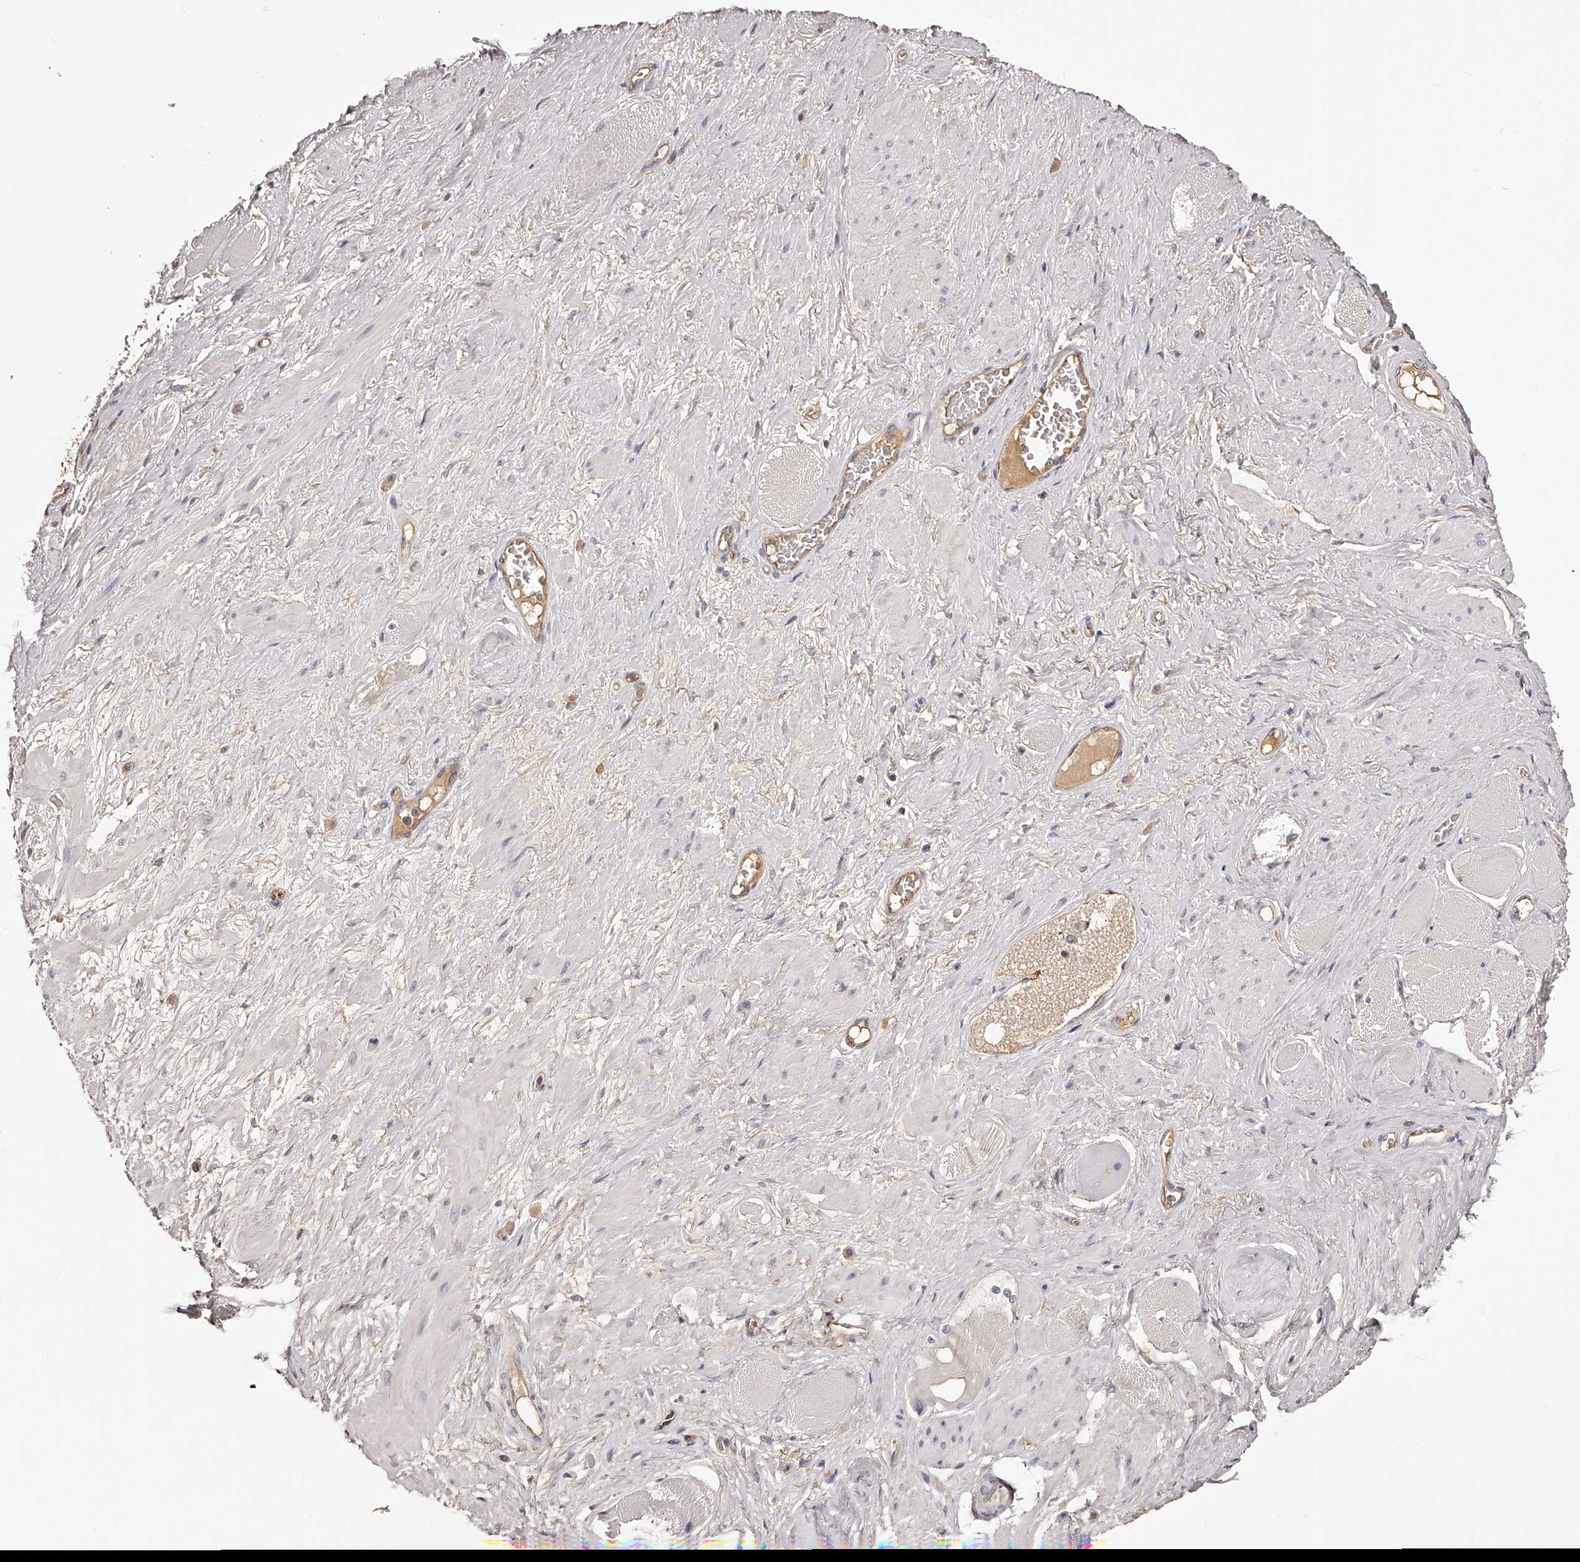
{"staining": {"intensity": "negative", "quantity": "none", "location": "none"}, "tissue": "adipose tissue", "cell_type": "Adipocytes", "image_type": "normal", "snomed": [{"axis": "morphology", "description": "Normal tissue, NOS"}, {"axis": "morphology", "description": "Adenocarcinoma, Low grade"}, {"axis": "topography", "description": "Prostate"}, {"axis": "topography", "description": "Peripheral nerve tissue"}], "caption": "An immunohistochemistry (IHC) histopathology image of unremarkable adipose tissue is shown. There is no staining in adipocytes of adipose tissue.", "gene": "LTV1", "patient": {"sex": "male", "age": 63}}